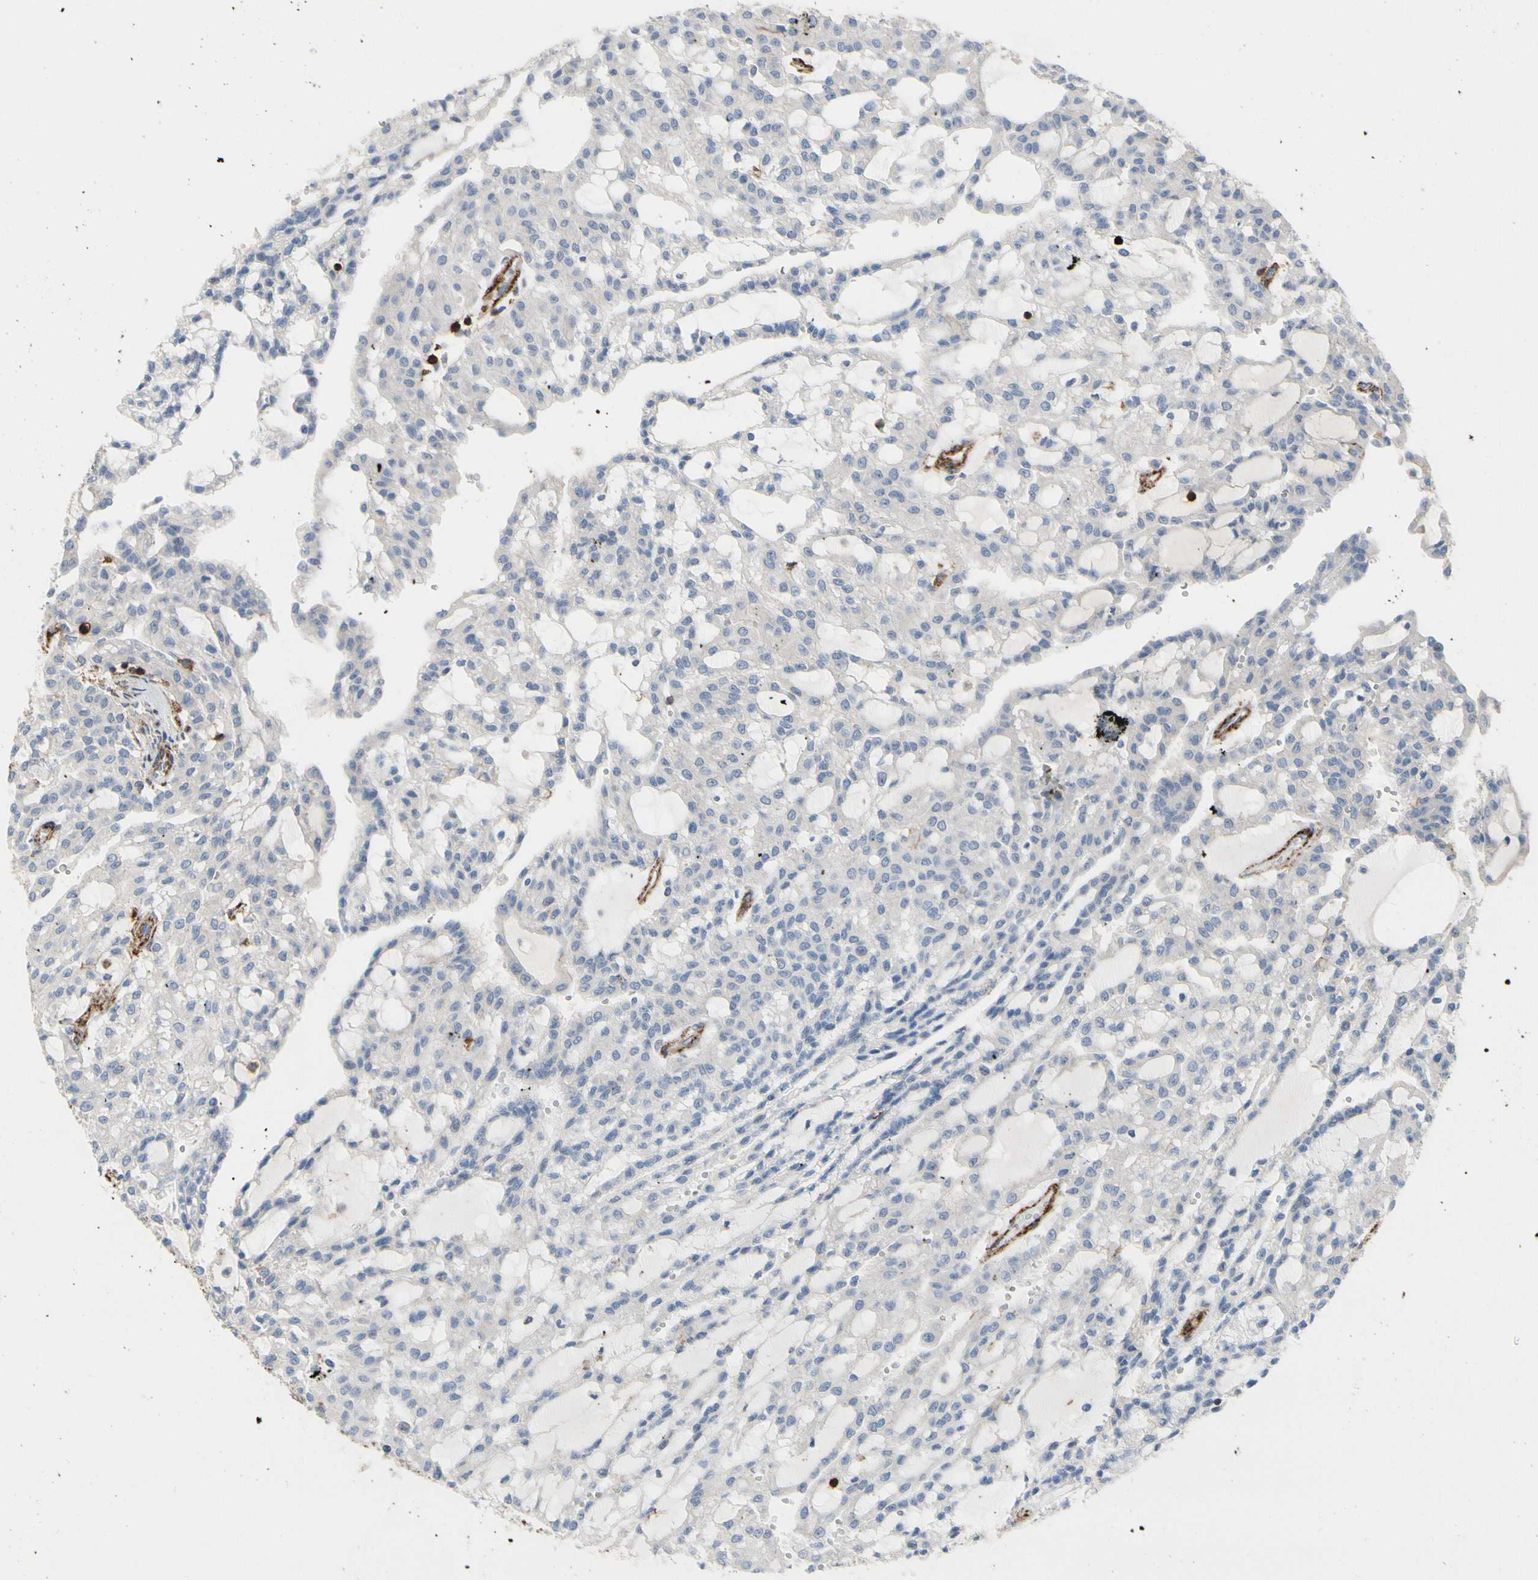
{"staining": {"intensity": "negative", "quantity": "none", "location": "none"}, "tissue": "renal cancer", "cell_type": "Tumor cells", "image_type": "cancer", "snomed": [{"axis": "morphology", "description": "Adenocarcinoma, NOS"}, {"axis": "topography", "description": "Kidney"}], "caption": "The histopathology image shows no significant expression in tumor cells of renal cancer.", "gene": "ANXA6", "patient": {"sex": "male", "age": 63}}